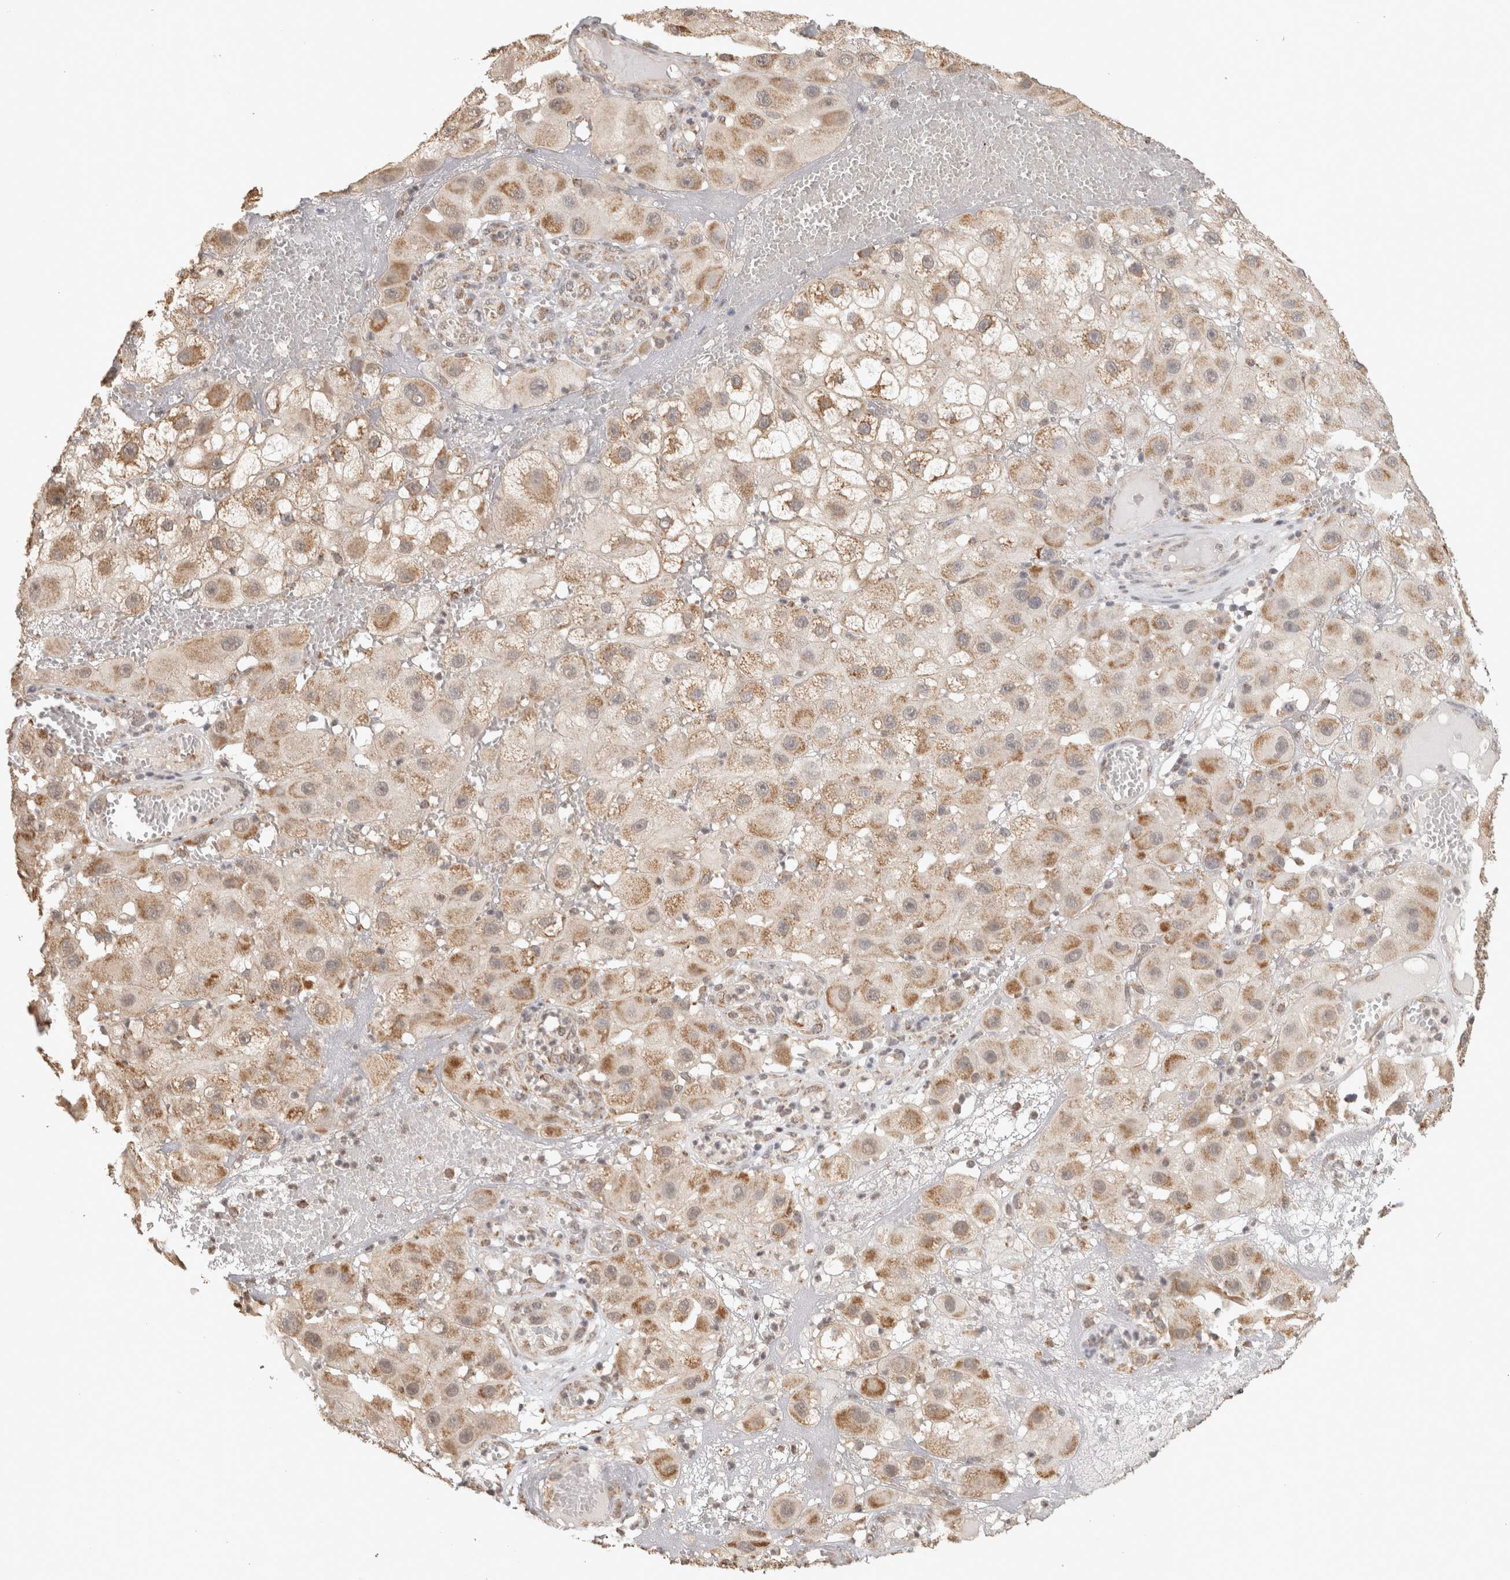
{"staining": {"intensity": "weak", "quantity": ">75%", "location": "cytoplasmic/membranous"}, "tissue": "melanoma", "cell_type": "Tumor cells", "image_type": "cancer", "snomed": [{"axis": "morphology", "description": "Malignant melanoma, NOS"}, {"axis": "topography", "description": "Skin"}], "caption": "A histopathology image of human melanoma stained for a protein shows weak cytoplasmic/membranous brown staining in tumor cells. (DAB IHC, brown staining for protein, blue staining for nuclei).", "gene": "BNIP3L", "patient": {"sex": "female", "age": 81}}